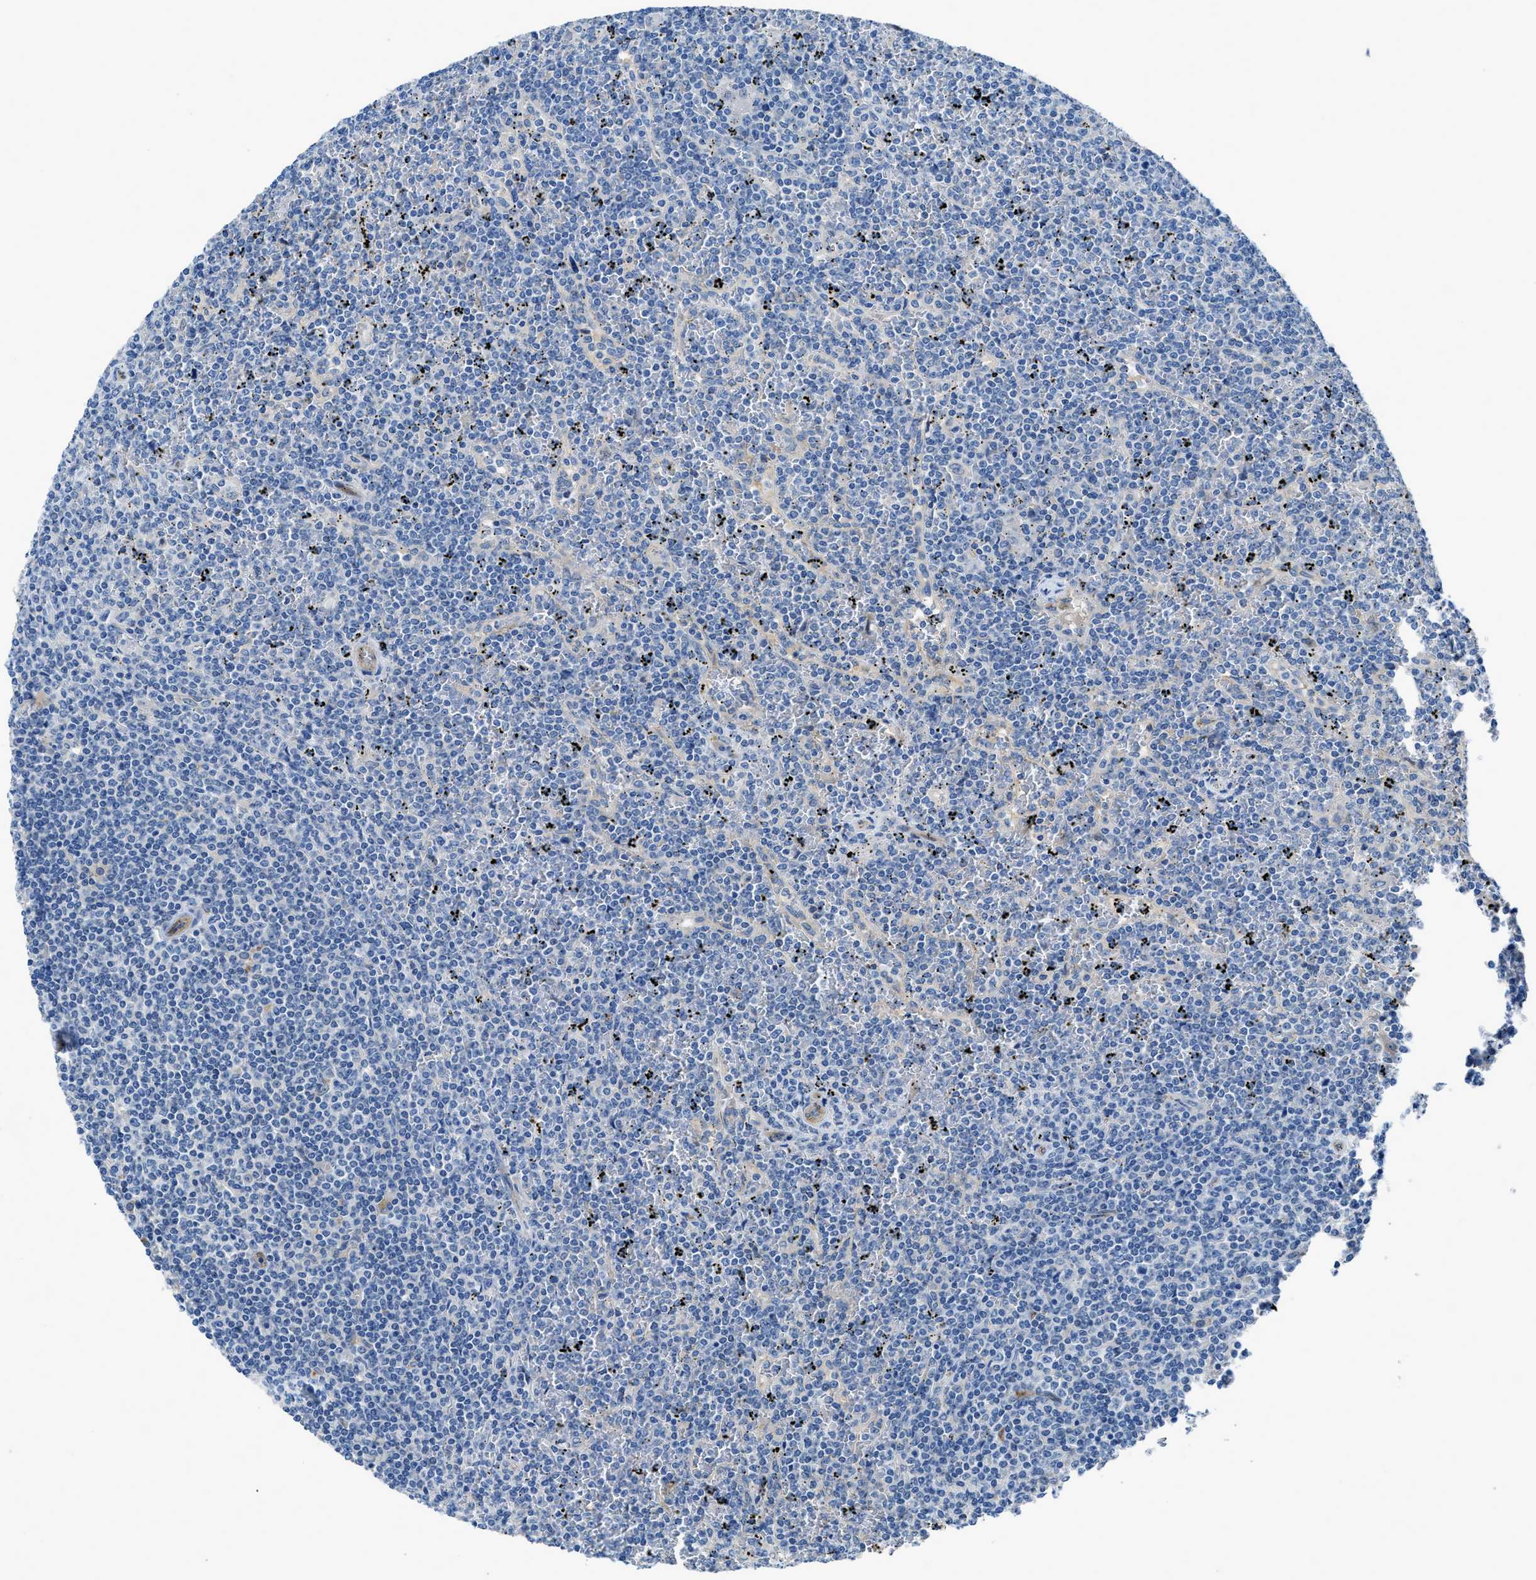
{"staining": {"intensity": "negative", "quantity": "none", "location": "none"}, "tissue": "lymphoma", "cell_type": "Tumor cells", "image_type": "cancer", "snomed": [{"axis": "morphology", "description": "Malignant lymphoma, non-Hodgkin's type, Low grade"}, {"axis": "topography", "description": "Spleen"}], "caption": "A micrograph of lymphoma stained for a protein reveals no brown staining in tumor cells. (Immunohistochemistry (ihc), brightfield microscopy, high magnification).", "gene": "PTGFRN", "patient": {"sex": "female", "age": 19}}